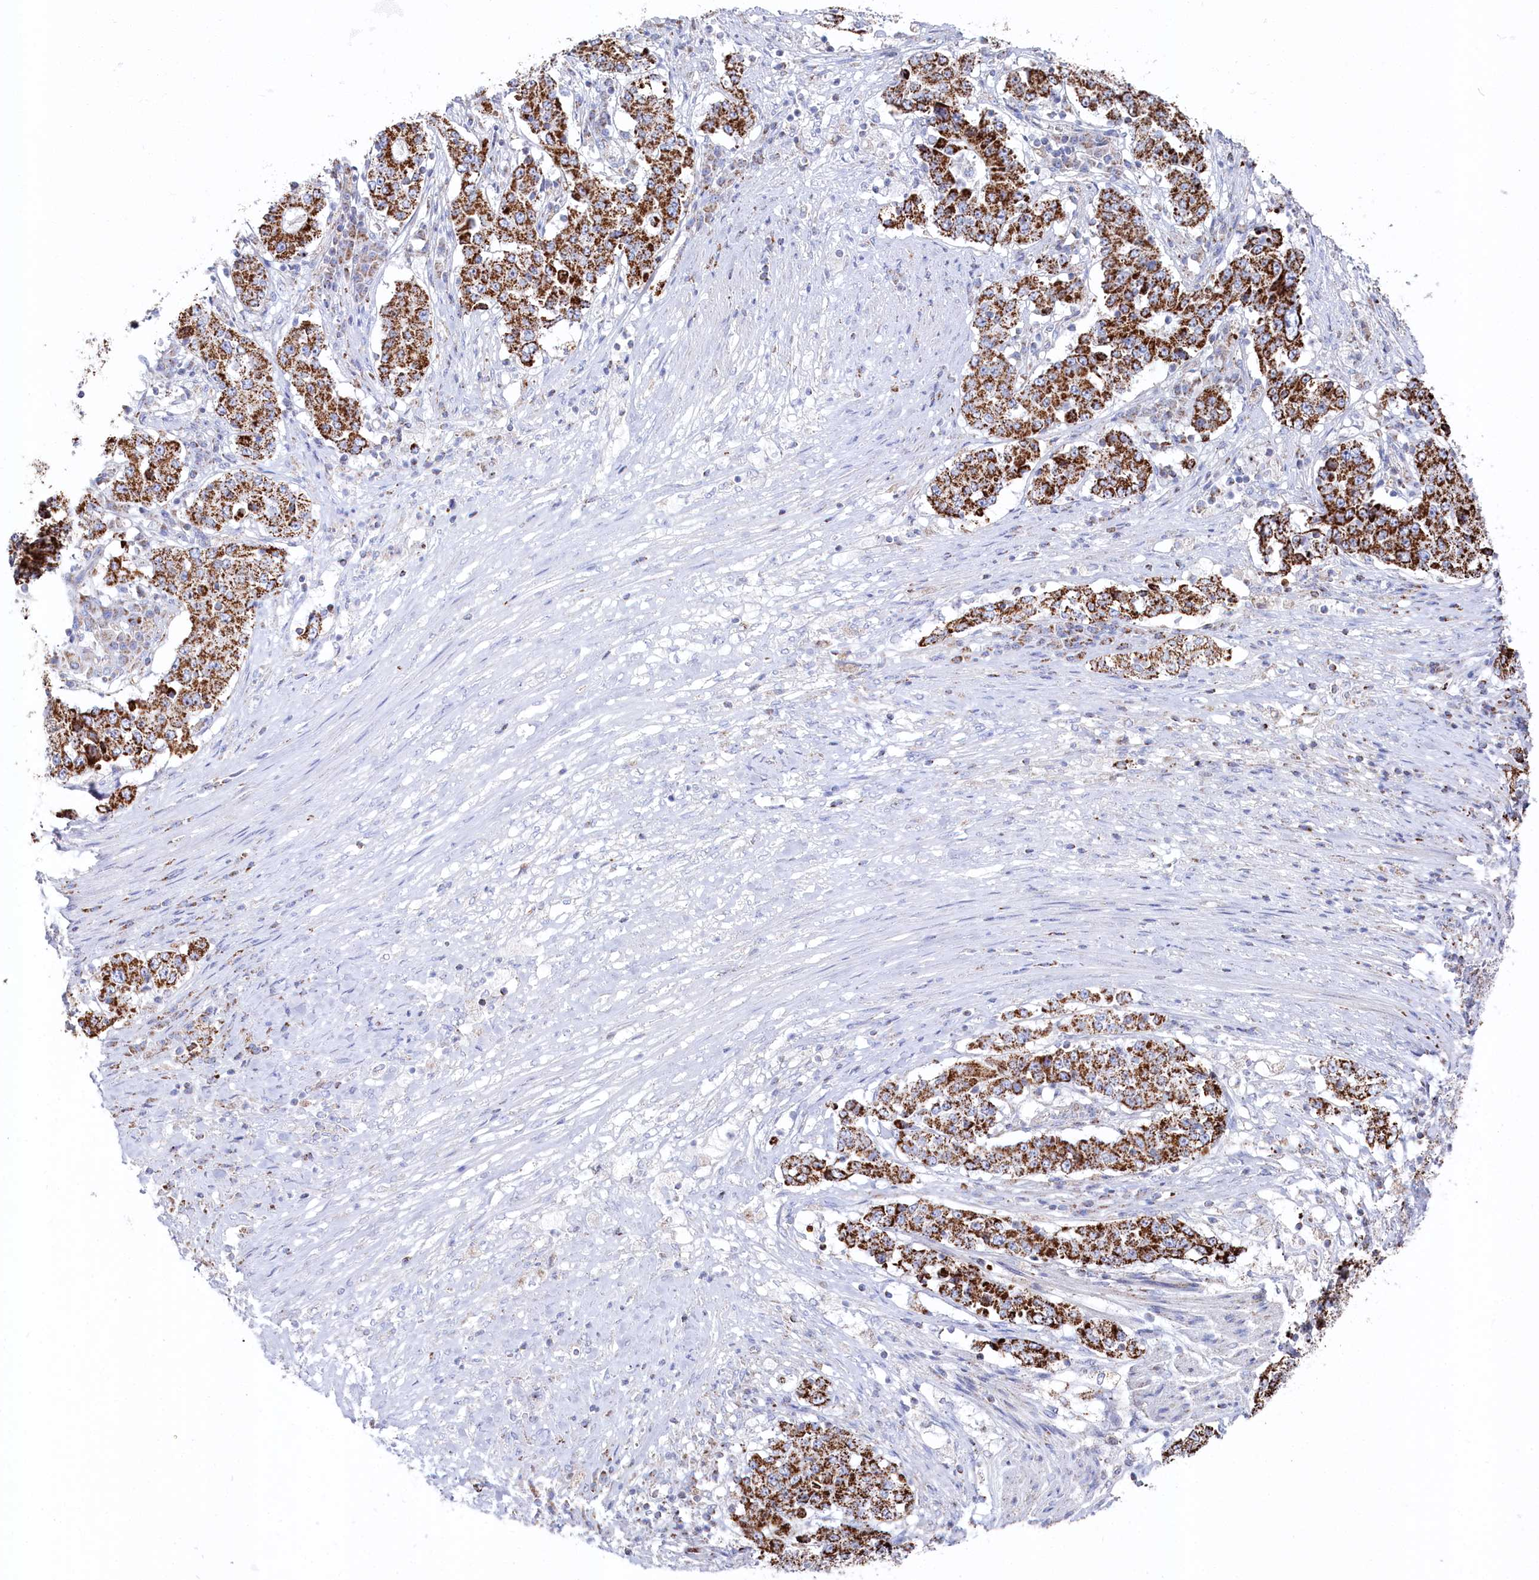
{"staining": {"intensity": "strong", "quantity": ">75%", "location": "cytoplasmic/membranous"}, "tissue": "stomach cancer", "cell_type": "Tumor cells", "image_type": "cancer", "snomed": [{"axis": "morphology", "description": "Adenocarcinoma, NOS"}, {"axis": "topography", "description": "Stomach"}], "caption": "Protein expression analysis of human stomach cancer reveals strong cytoplasmic/membranous staining in approximately >75% of tumor cells.", "gene": "GLS2", "patient": {"sex": "male", "age": 59}}